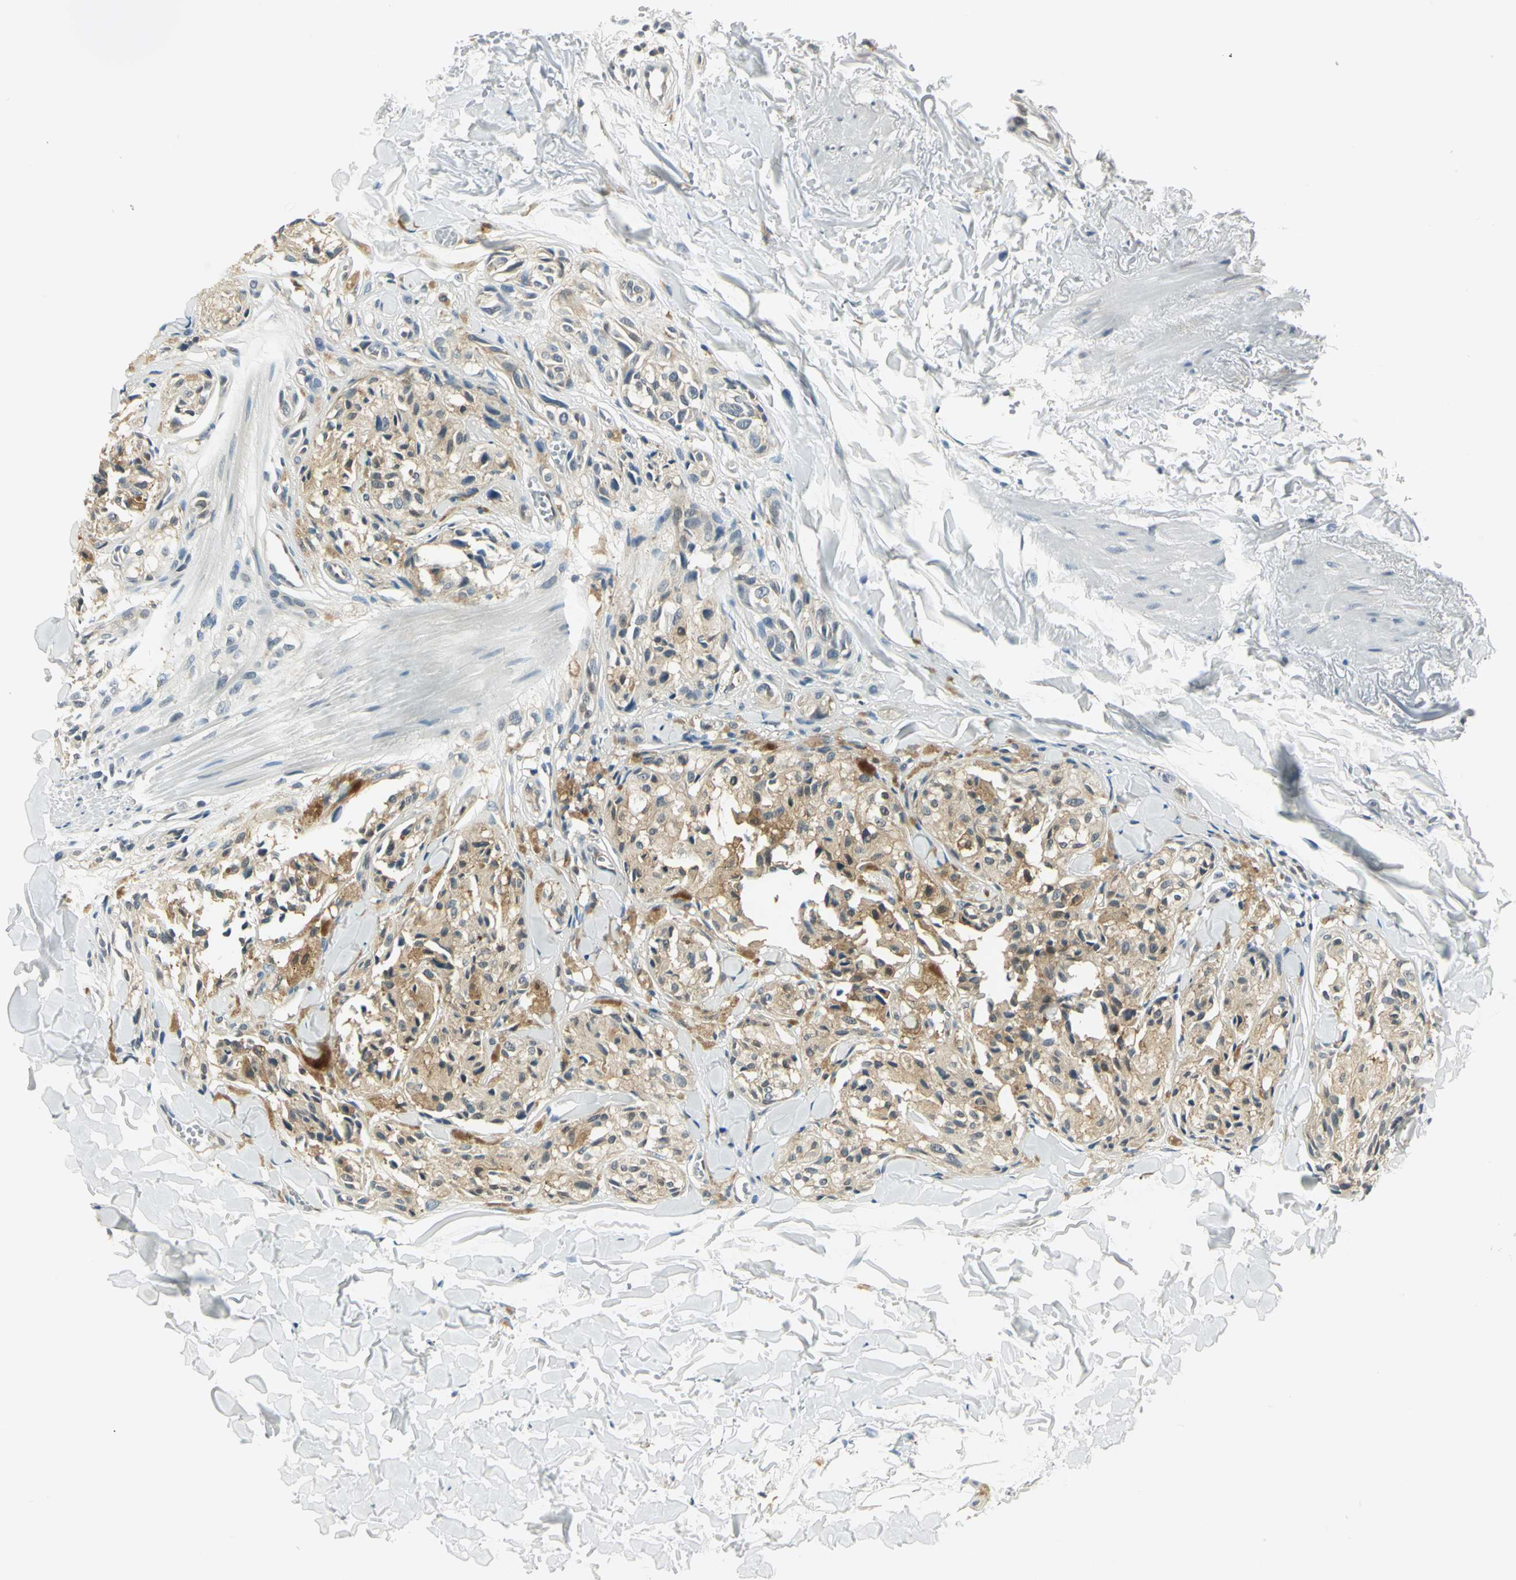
{"staining": {"intensity": "moderate", "quantity": ">75%", "location": "cytoplasmic/membranous"}, "tissue": "melanoma", "cell_type": "Tumor cells", "image_type": "cancer", "snomed": [{"axis": "morphology", "description": "Malignant melanoma, Metastatic site"}, {"axis": "topography", "description": "Skin"}], "caption": "Immunohistochemical staining of malignant melanoma (metastatic site) exhibits medium levels of moderate cytoplasmic/membranous protein positivity in about >75% of tumor cells.", "gene": "FYN", "patient": {"sex": "female", "age": 66}}